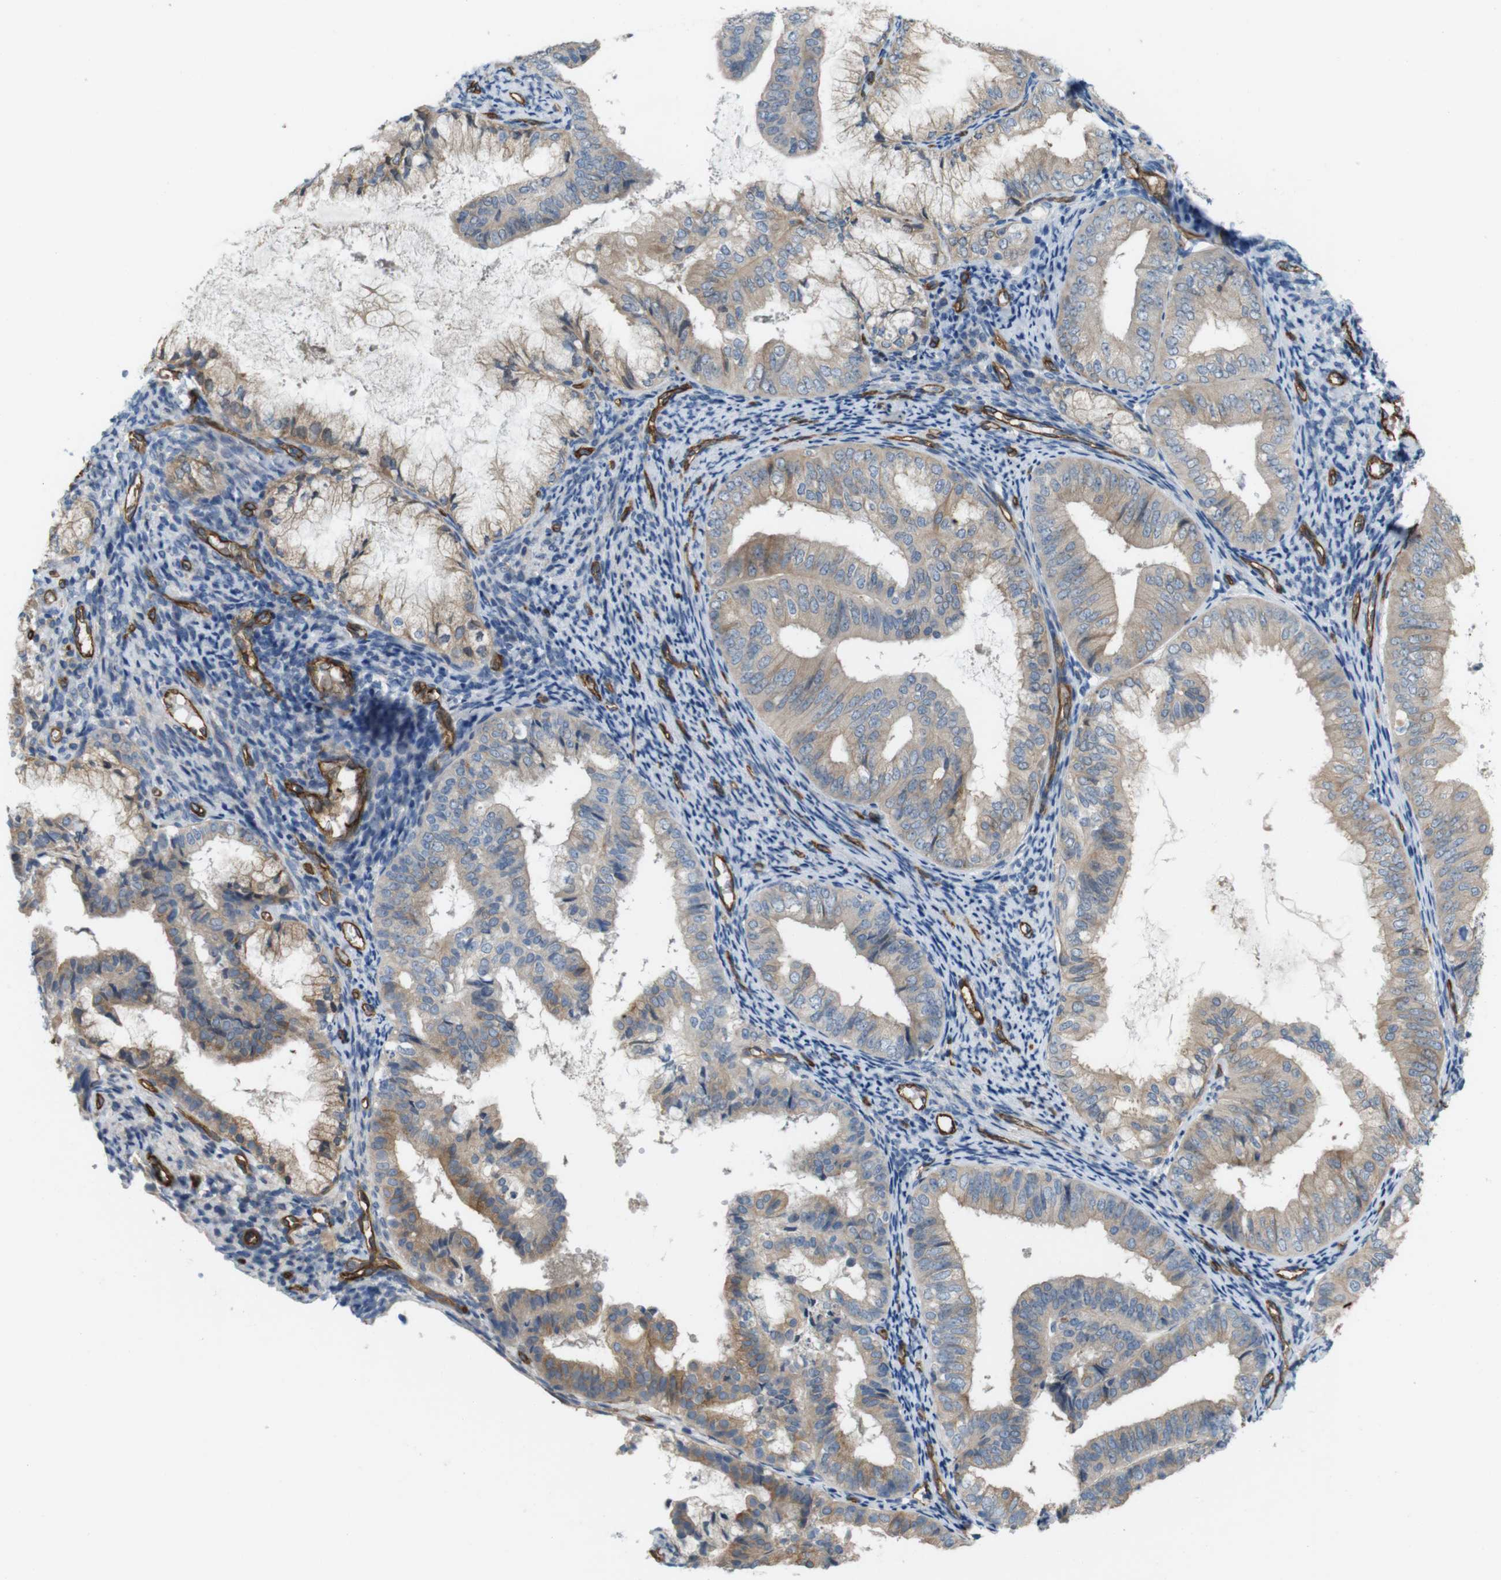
{"staining": {"intensity": "weak", "quantity": ">75%", "location": "cytoplasmic/membranous"}, "tissue": "endometrial cancer", "cell_type": "Tumor cells", "image_type": "cancer", "snomed": [{"axis": "morphology", "description": "Adenocarcinoma, NOS"}, {"axis": "topography", "description": "Endometrium"}], "caption": "This is an image of immunohistochemistry staining of endometrial cancer, which shows weak expression in the cytoplasmic/membranous of tumor cells.", "gene": "BVES", "patient": {"sex": "female", "age": 63}}